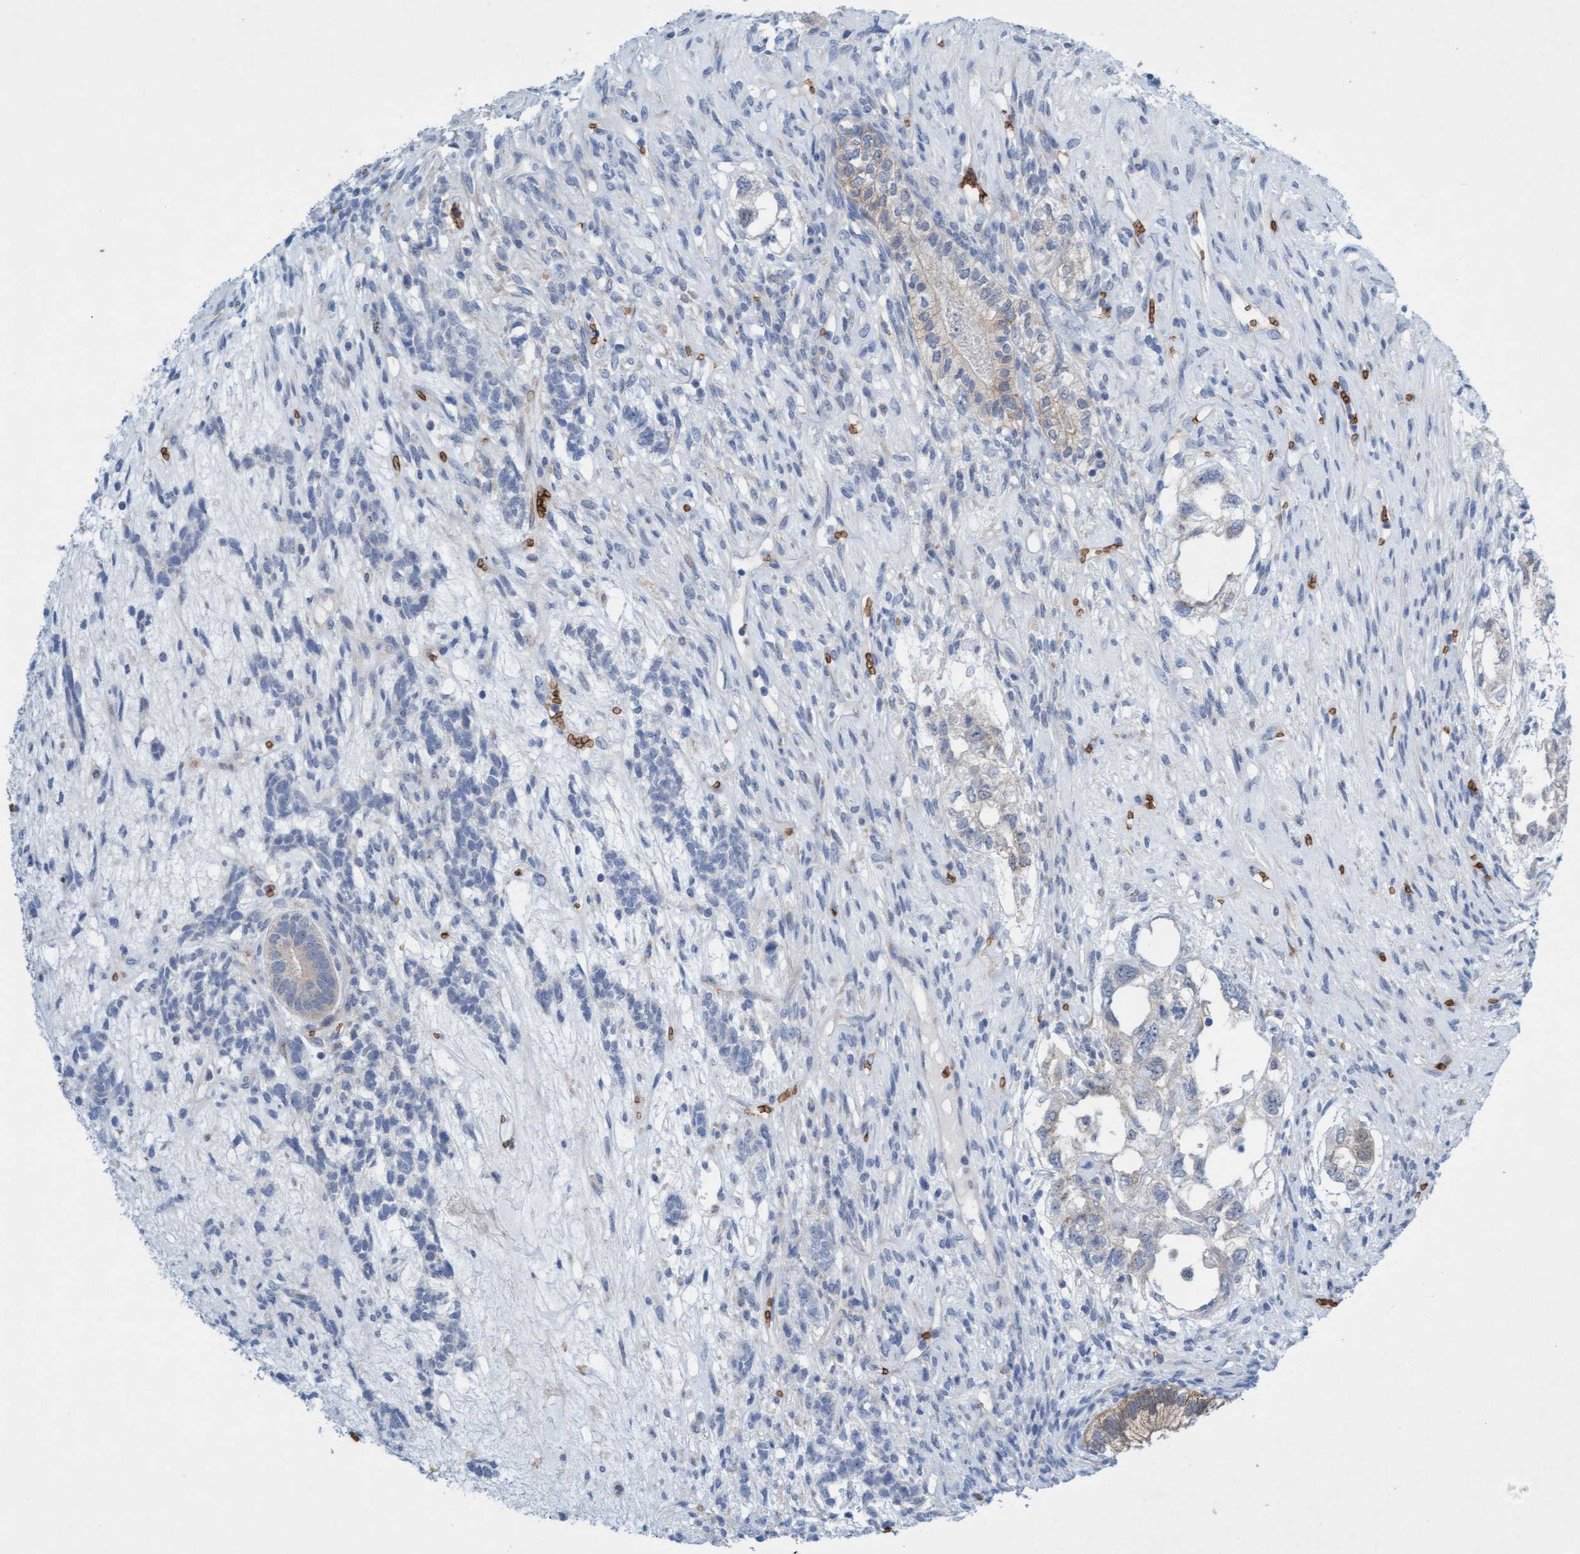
{"staining": {"intensity": "negative", "quantity": "none", "location": "none"}, "tissue": "testis cancer", "cell_type": "Tumor cells", "image_type": "cancer", "snomed": [{"axis": "morphology", "description": "Seminoma, NOS"}, {"axis": "topography", "description": "Testis"}], "caption": "The micrograph demonstrates no significant staining in tumor cells of testis seminoma. (Immunohistochemistry, brightfield microscopy, high magnification).", "gene": "SPEM2", "patient": {"sex": "male", "age": 28}}